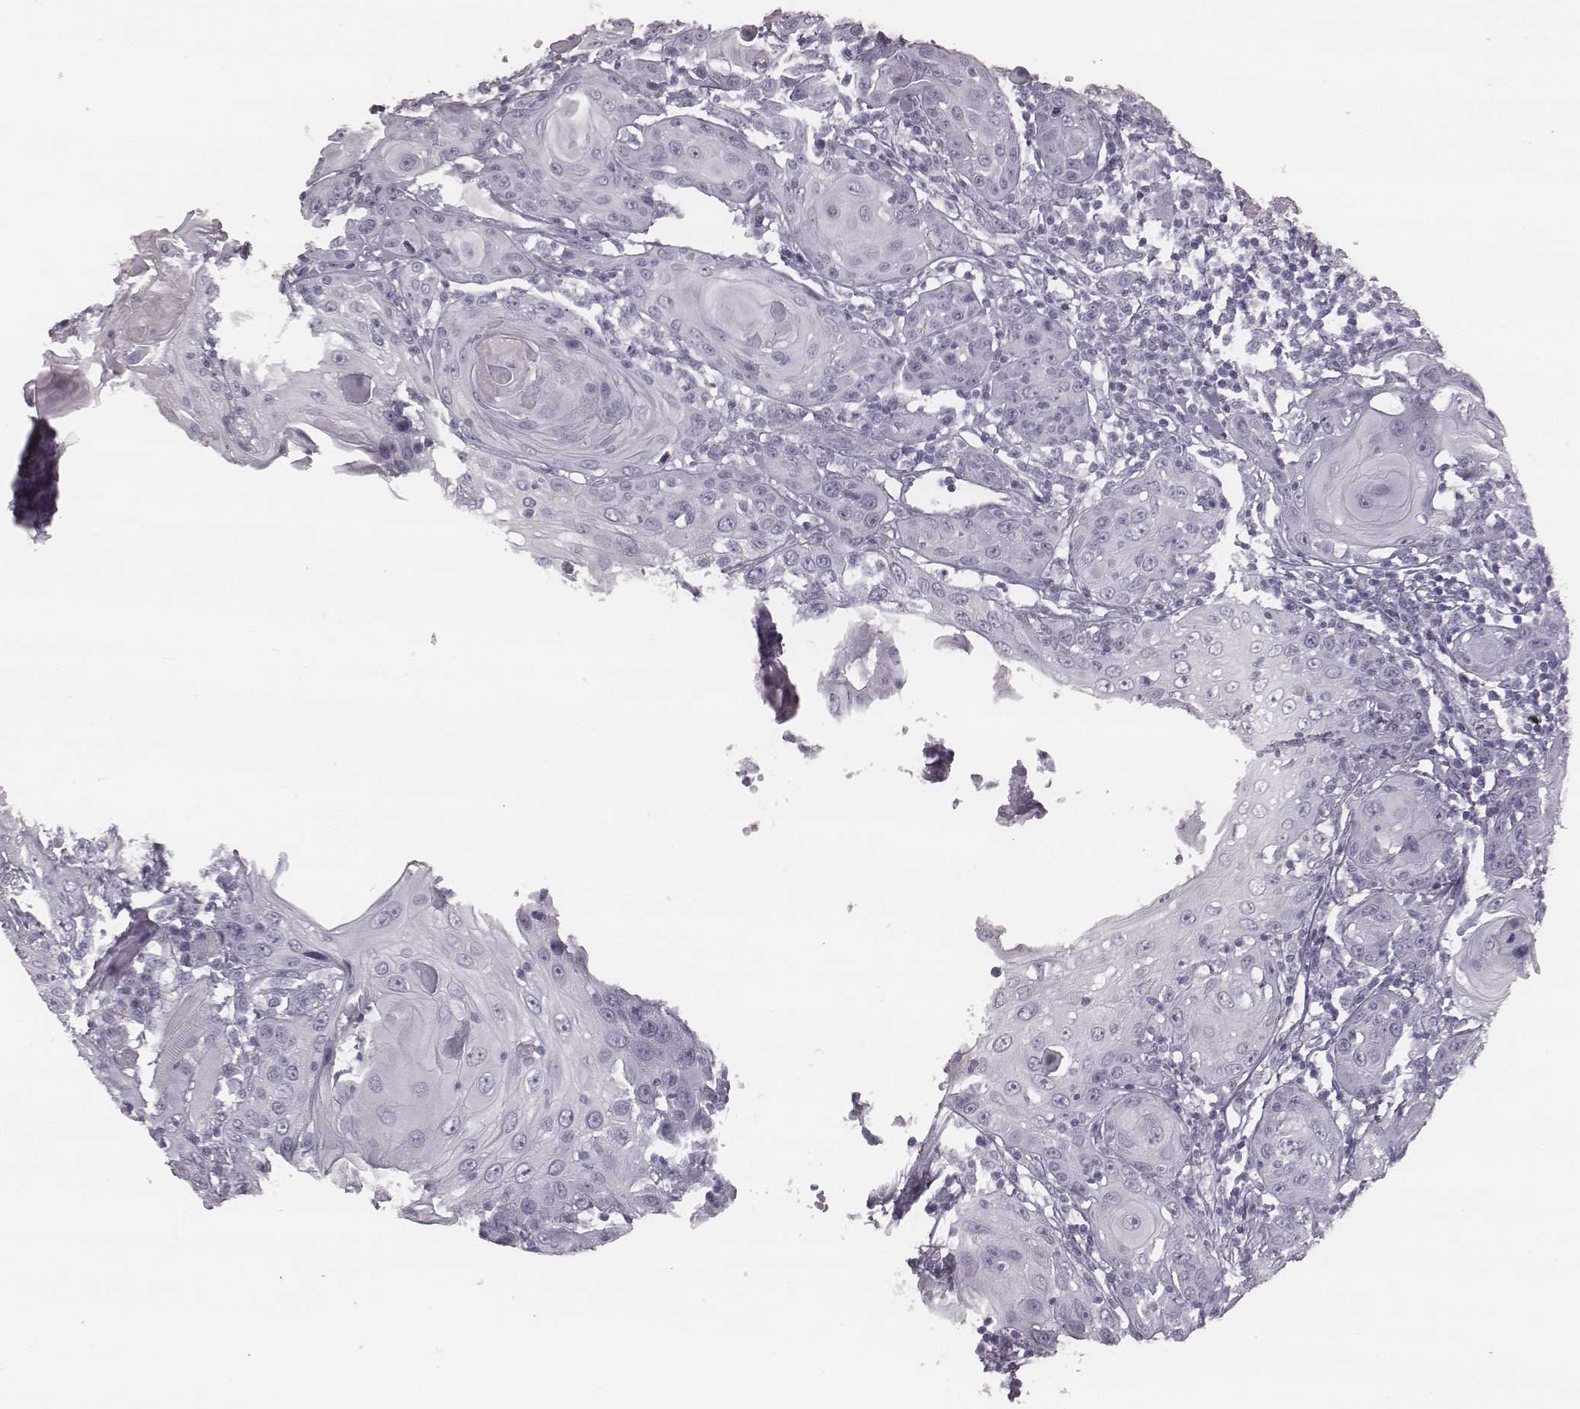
{"staining": {"intensity": "negative", "quantity": "none", "location": "none"}, "tissue": "head and neck cancer", "cell_type": "Tumor cells", "image_type": "cancer", "snomed": [{"axis": "morphology", "description": "Squamous cell carcinoma, NOS"}, {"axis": "topography", "description": "Head-Neck"}], "caption": "Protein analysis of head and neck cancer exhibits no significant positivity in tumor cells.", "gene": "KRT74", "patient": {"sex": "female", "age": 80}}